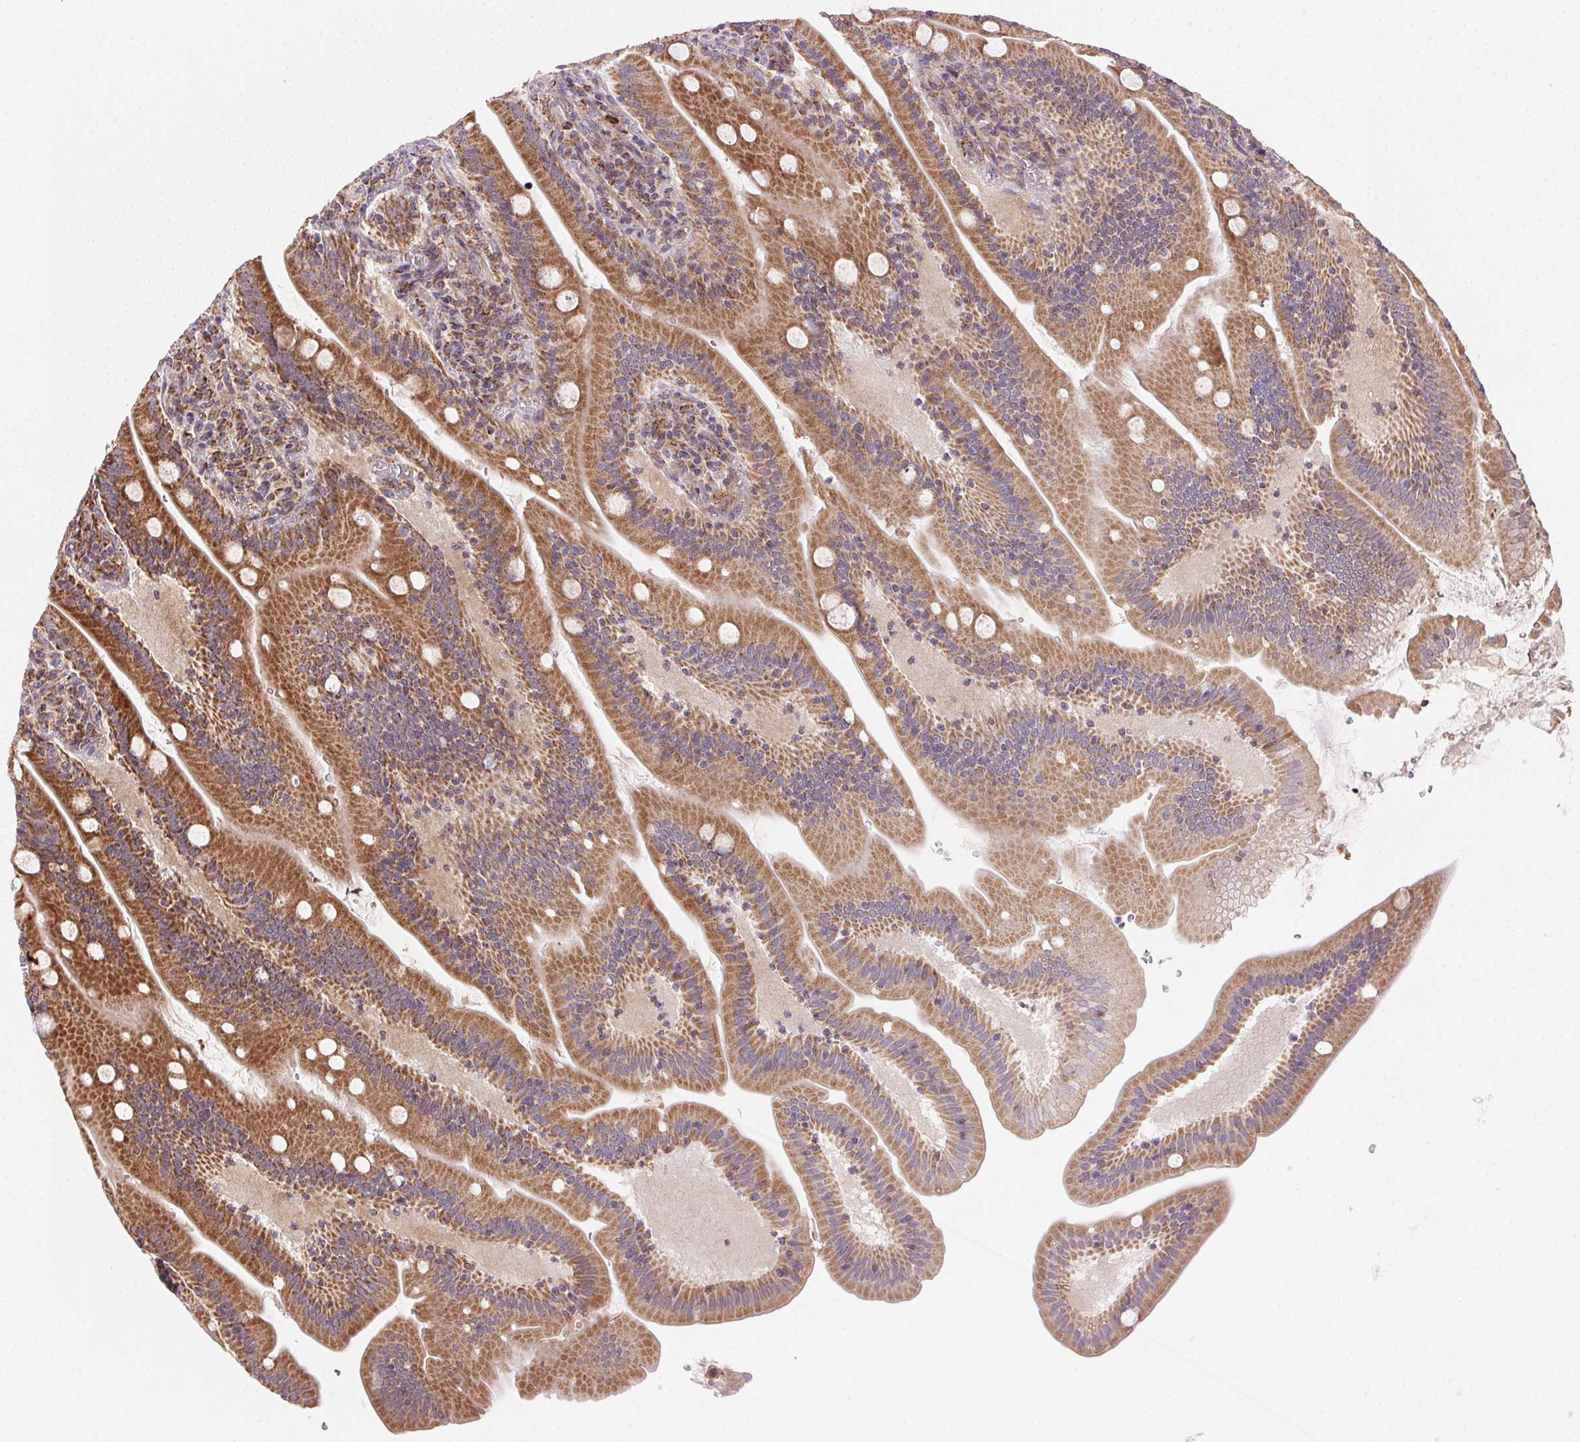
{"staining": {"intensity": "strong", "quantity": ">75%", "location": "cytoplasmic/membranous"}, "tissue": "small intestine", "cell_type": "Glandular cells", "image_type": "normal", "snomed": [{"axis": "morphology", "description": "Normal tissue, NOS"}, {"axis": "topography", "description": "Small intestine"}], "caption": "Protein expression analysis of unremarkable human small intestine reveals strong cytoplasmic/membranous positivity in about >75% of glandular cells.", "gene": "CLPB", "patient": {"sex": "male", "age": 37}}